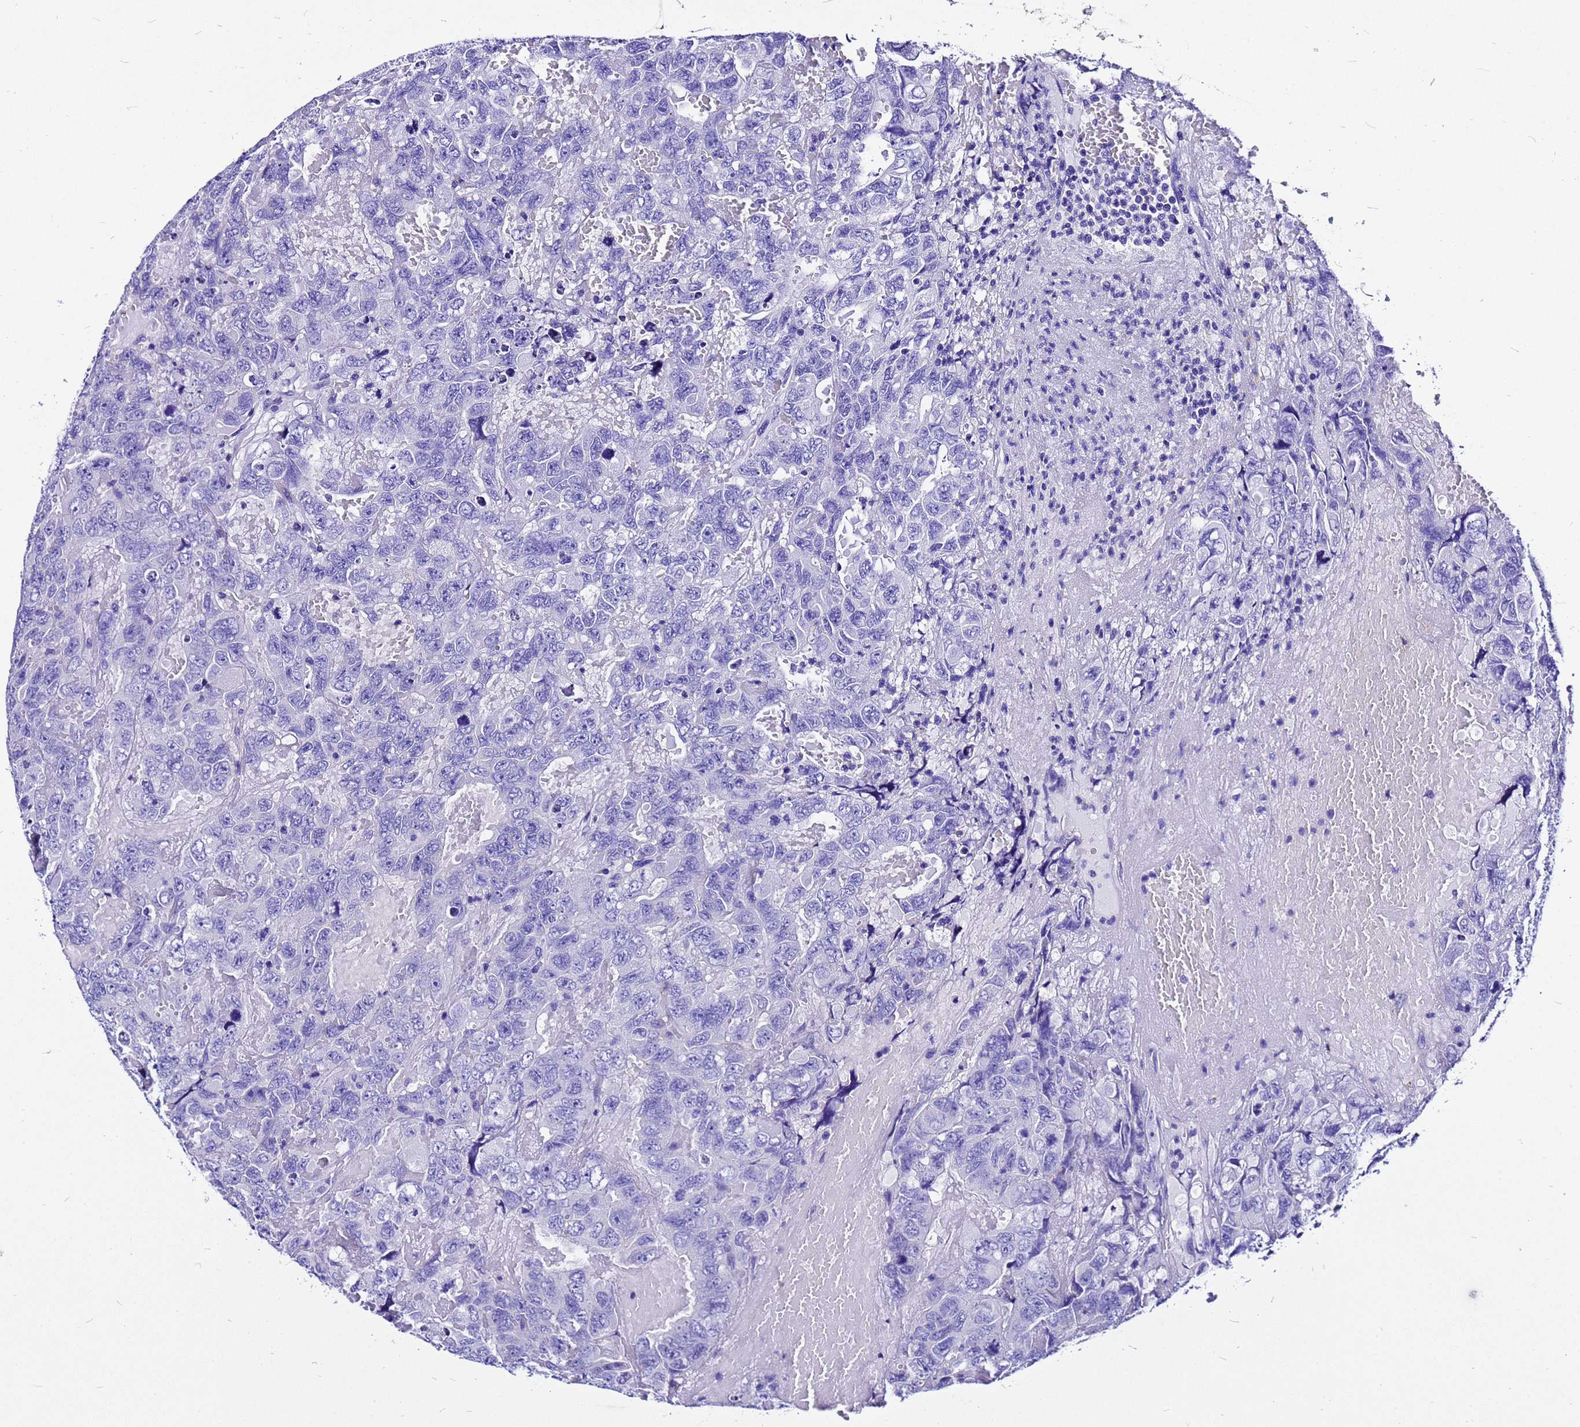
{"staining": {"intensity": "negative", "quantity": "none", "location": "none"}, "tissue": "testis cancer", "cell_type": "Tumor cells", "image_type": "cancer", "snomed": [{"axis": "morphology", "description": "Carcinoma, Embryonal, NOS"}, {"axis": "topography", "description": "Testis"}], "caption": "Immunohistochemistry image of neoplastic tissue: embryonal carcinoma (testis) stained with DAB (3,3'-diaminobenzidine) demonstrates no significant protein positivity in tumor cells.", "gene": "HERC4", "patient": {"sex": "male", "age": 45}}